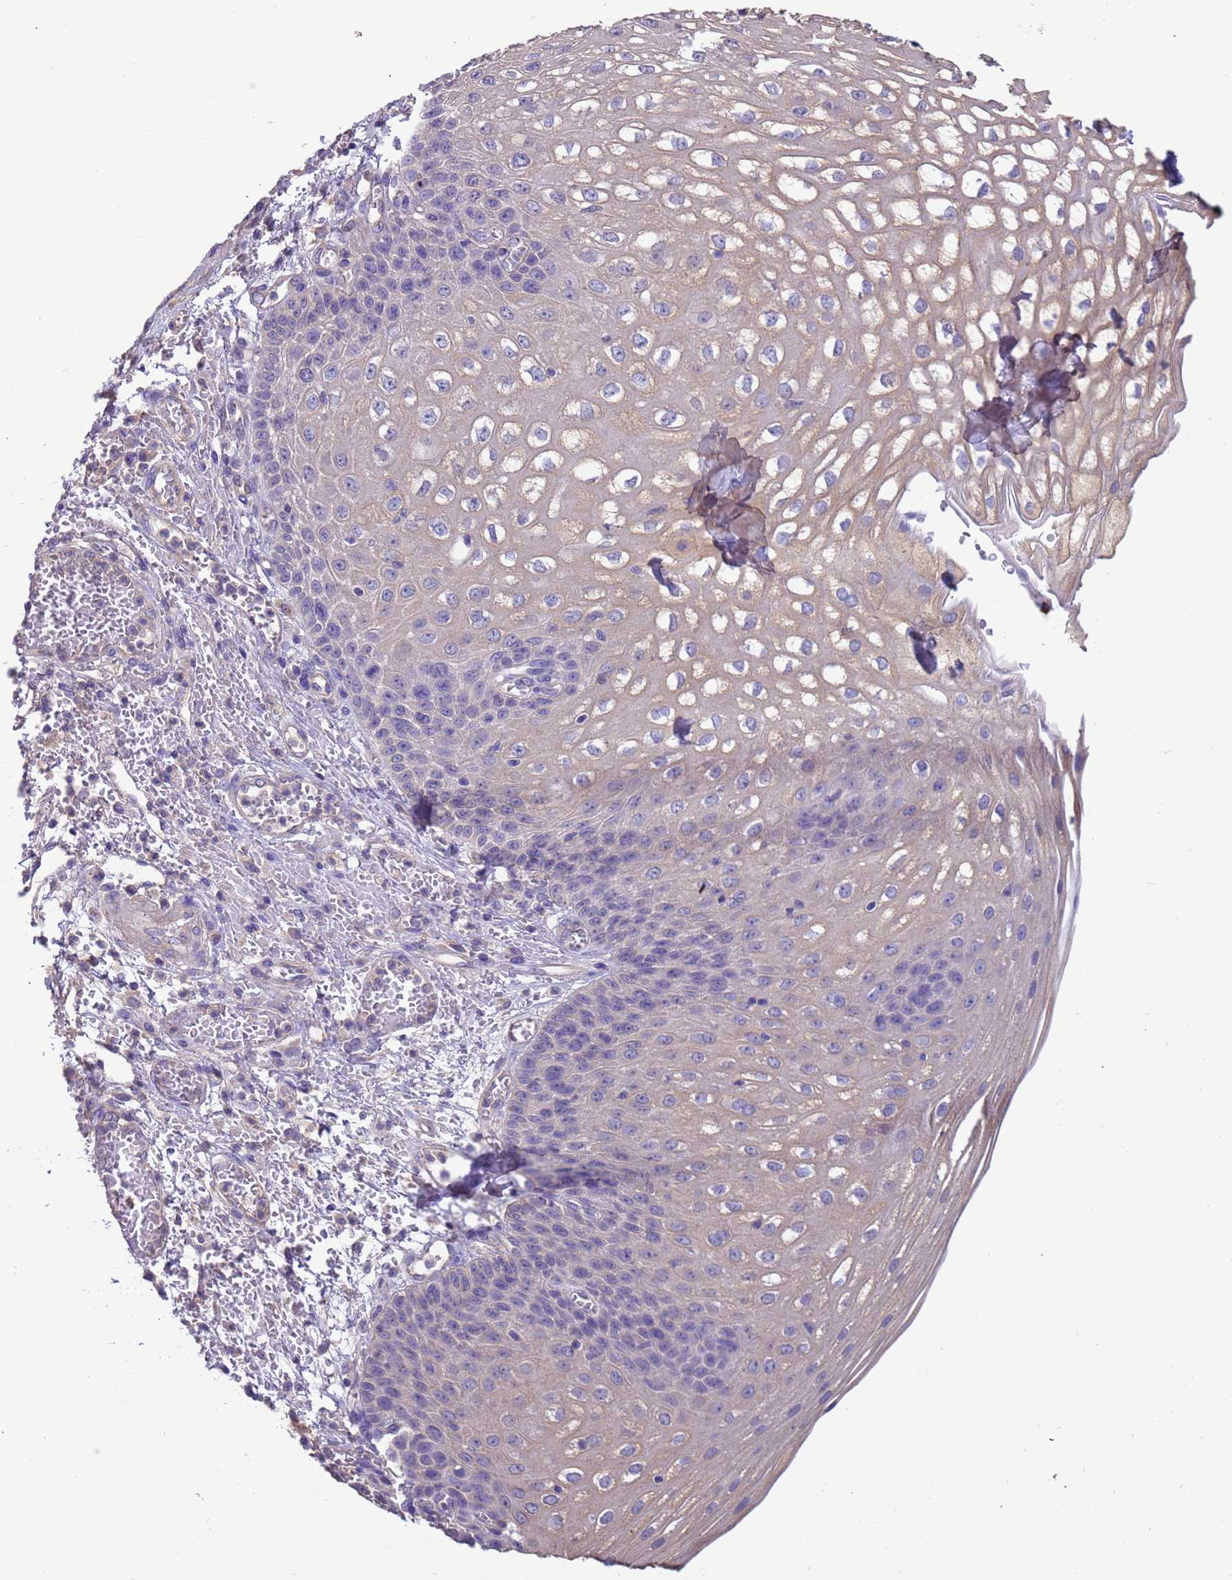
{"staining": {"intensity": "weak", "quantity": "<25%", "location": "cytoplasmic/membranous"}, "tissue": "esophagus", "cell_type": "Squamous epithelial cells", "image_type": "normal", "snomed": [{"axis": "morphology", "description": "Normal tissue, NOS"}, {"axis": "topography", "description": "Esophagus"}], "caption": "Squamous epithelial cells are negative for protein expression in normal human esophagus. (Brightfield microscopy of DAB immunohistochemistry (IHC) at high magnification).", "gene": "SRL", "patient": {"sex": "male", "age": 81}}